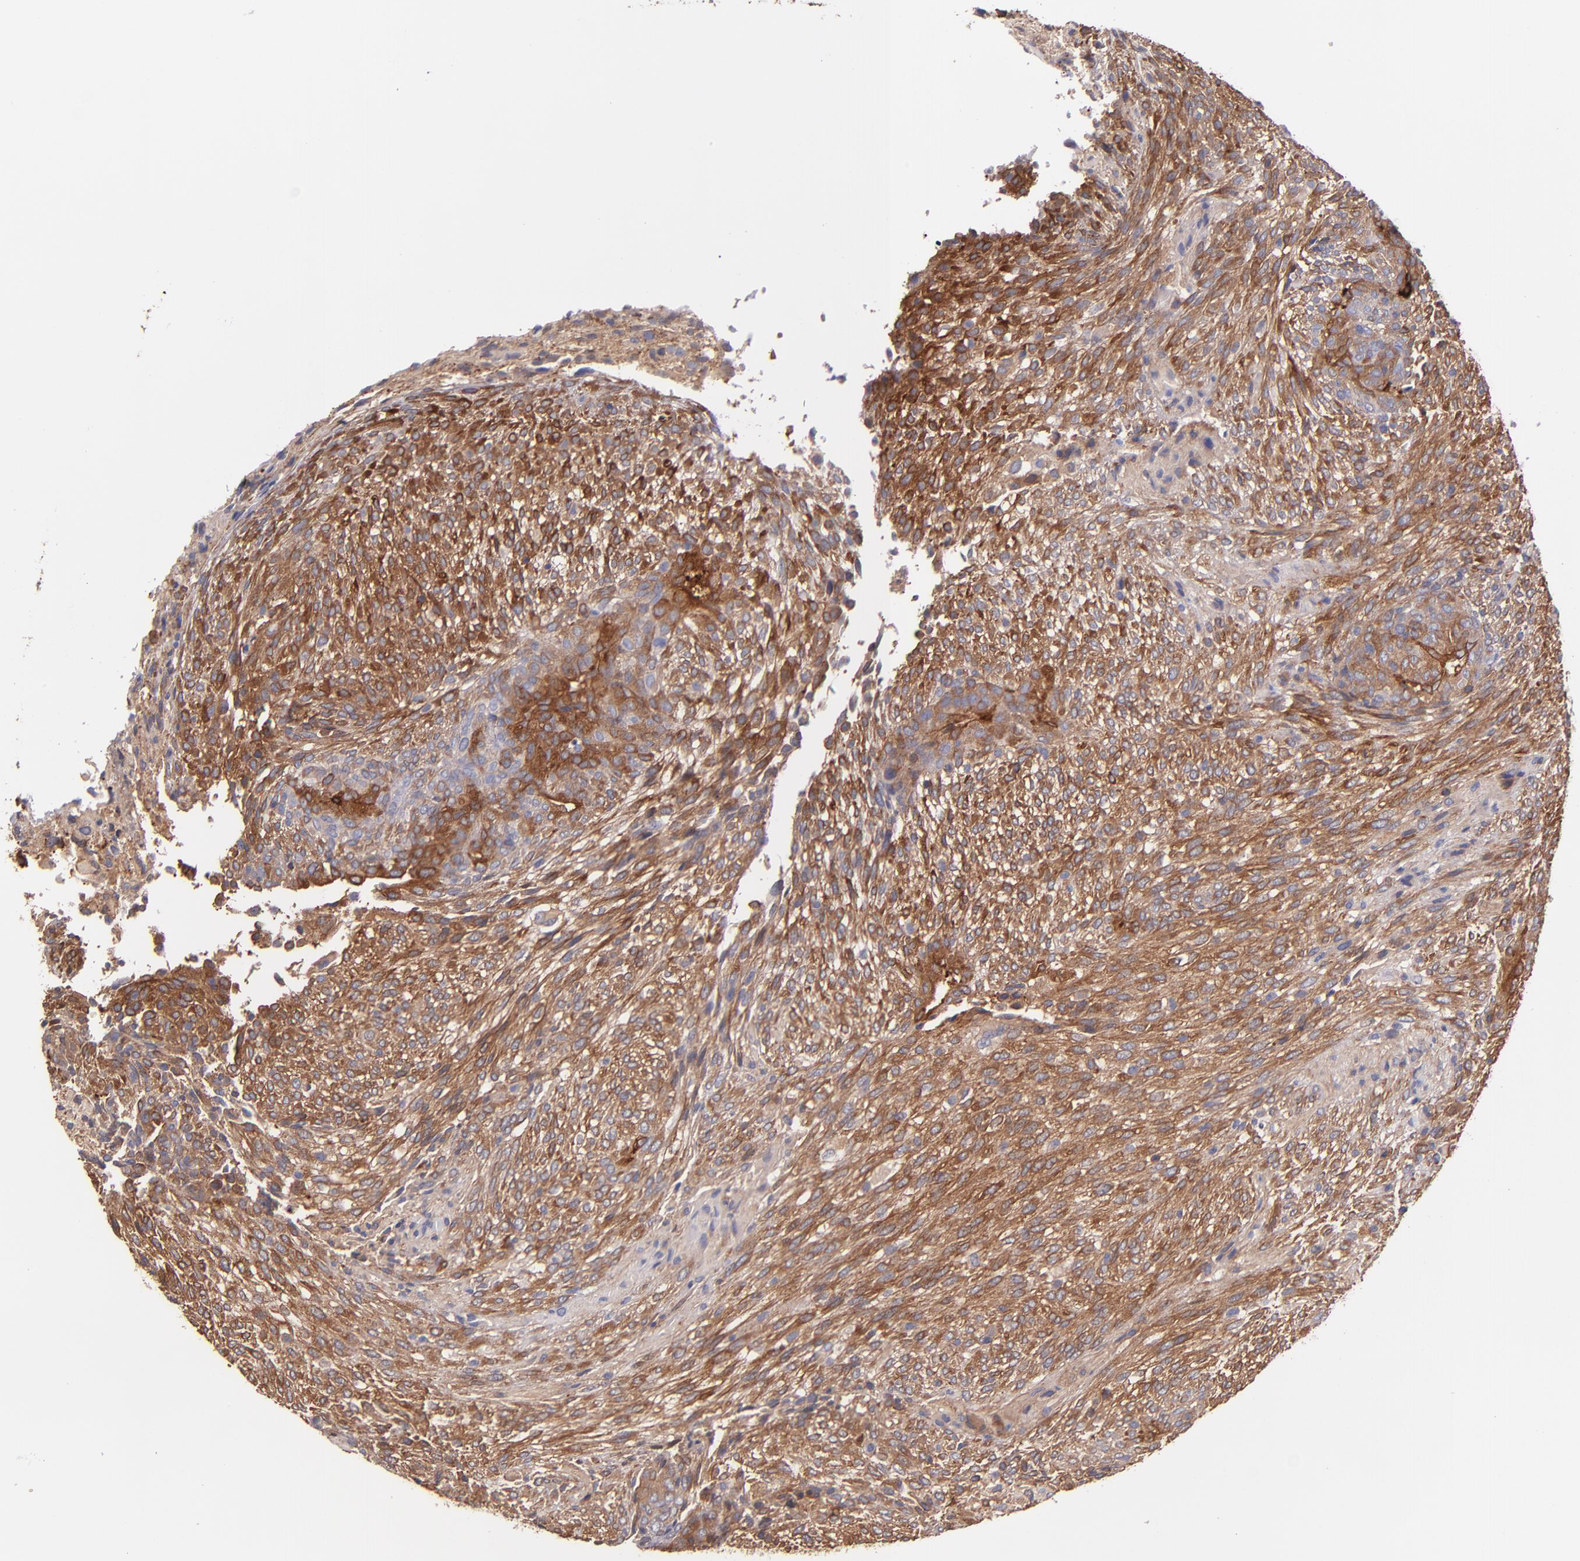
{"staining": {"intensity": "moderate", "quantity": "25%-75%", "location": "cytoplasmic/membranous"}, "tissue": "glioma", "cell_type": "Tumor cells", "image_type": "cancer", "snomed": [{"axis": "morphology", "description": "Glioma, malignant, High grade"}, {"axis": "topography", "description": "Cerebral cortex"}], "caption": "High-grade glioma (malignant) tissue demonstrates moderate cytoplasmic/membranous positivity in about 25%-75% of tumor cells, visualized by immunohistochemistry.", "gene": "VCL", "patient": {"sex": "female", "age": 55}}